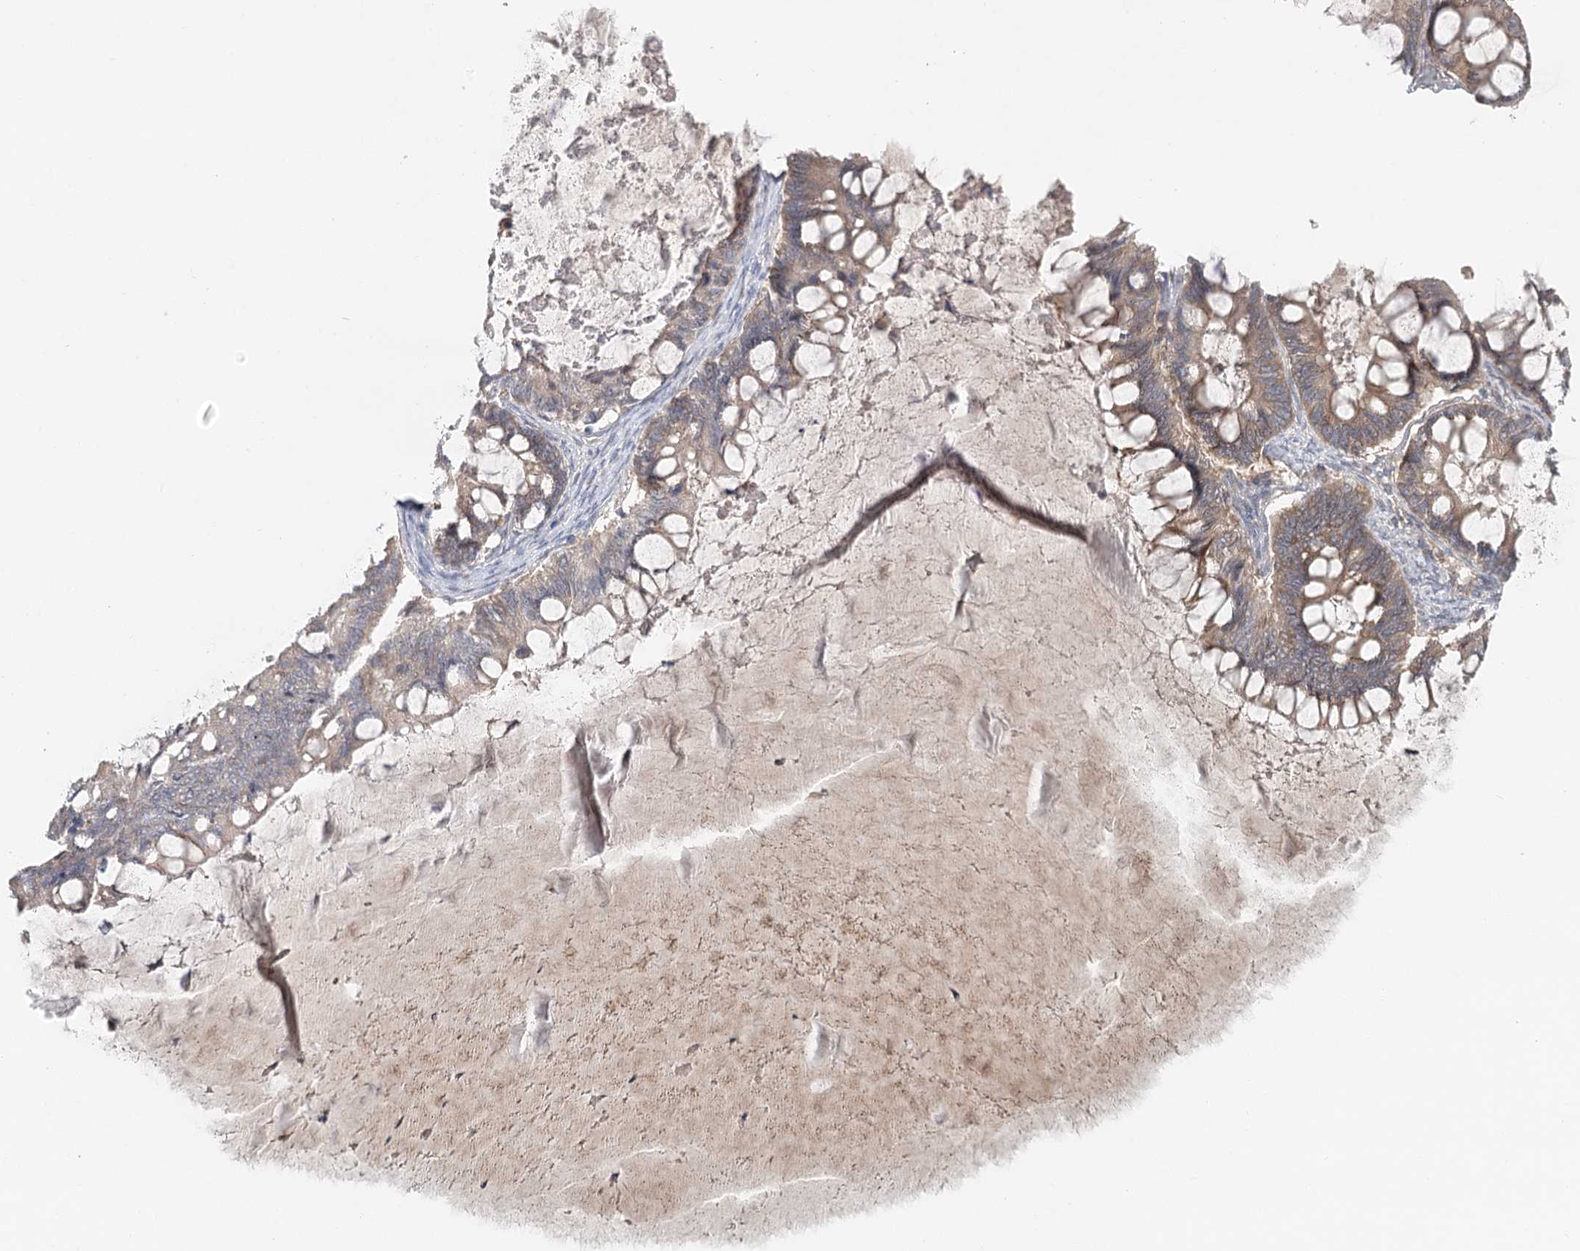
{"staining": {"intensity": "weak", "quantity": "25%-75%", "location": "cytoplasmic/membranous"}, "tissue": "ovarian cancer", "cell_type": "Tumor cells", "image_type": "cancer", "snomed": [{"axis": "morphology", "description": "Cystadenocarcinoma, mucinous, NOS"}, {"axis": "topography", "description": "Ovary"}], "caption": "Protein analysis of ovarian mucinous cystadenocarcinoma tissue demonstrates weak cytoplasmic/membranous expression in approximately 25%-75% of tumor cells. (Stains: DAB (3,3'-diaminobenzidine) in brown, nuclei in blue, Microscopy: brightfield microscopy at high magnification).", "gene": "PAIP2", "patient": {"sex": "female", "age": 61}}